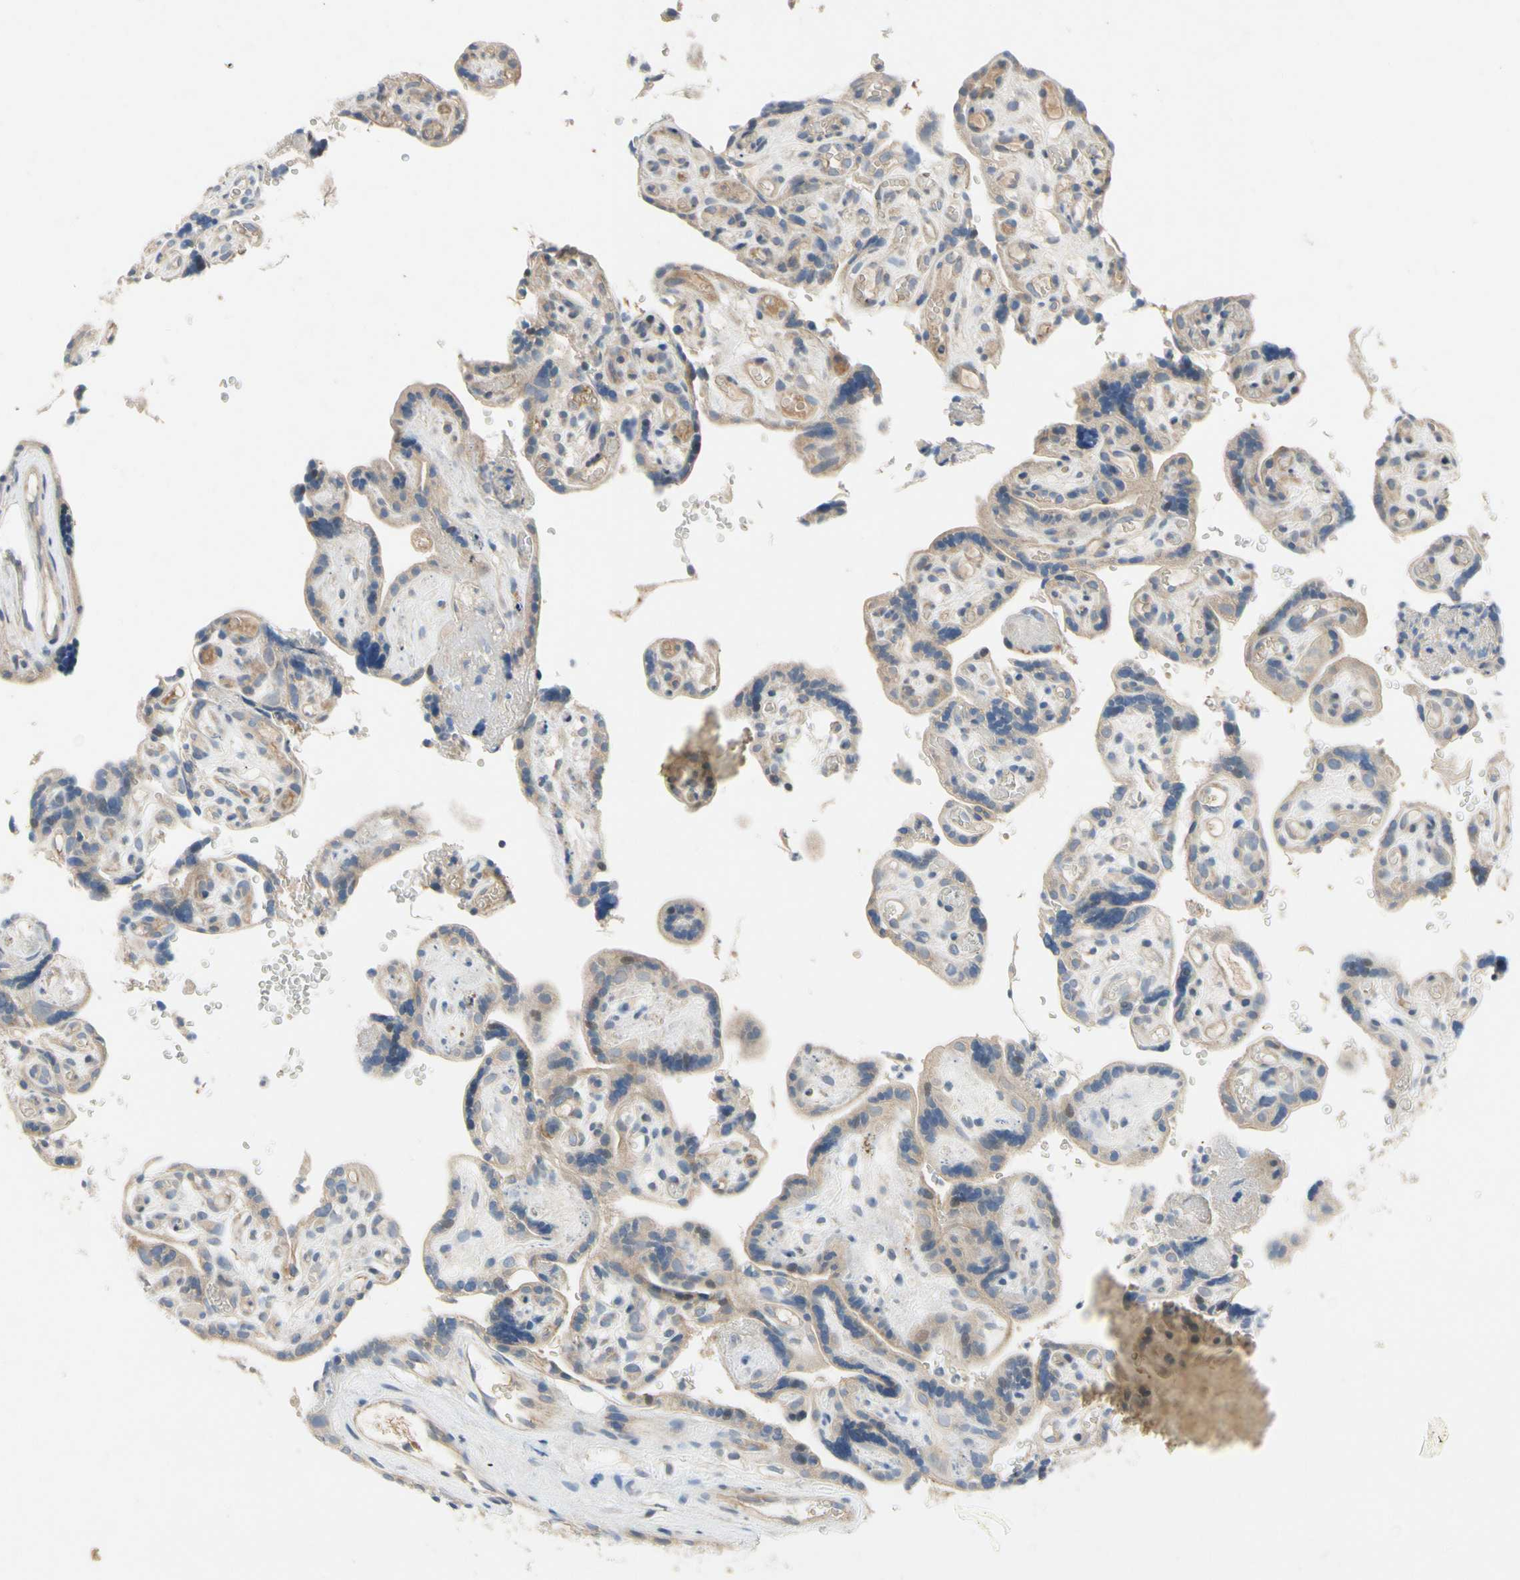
{"staining": {"intensity": "weak", "quantity": "25%-75%", "location": "cytoplasmic/membranous"}, "tissue": "placenta", "cell_type": "Decidual cells", "image_type": "normal", "snomed": [{"axis": "morphology", "description": "Normal tissue, NOS"}, {"axis": "topography", "description": "Placenta"}], "caption": "Decidual cells display weak cytoplasmic/membranous expression in approximately 25%-75% of cells in normal placenta. The staining was performed using DAB, with brown indicating positive protein expression. Nuclei are stained blue with hematoxylin.", "gene": "KLHDC8B", "patient": {"sex": "female", "age": 30}}